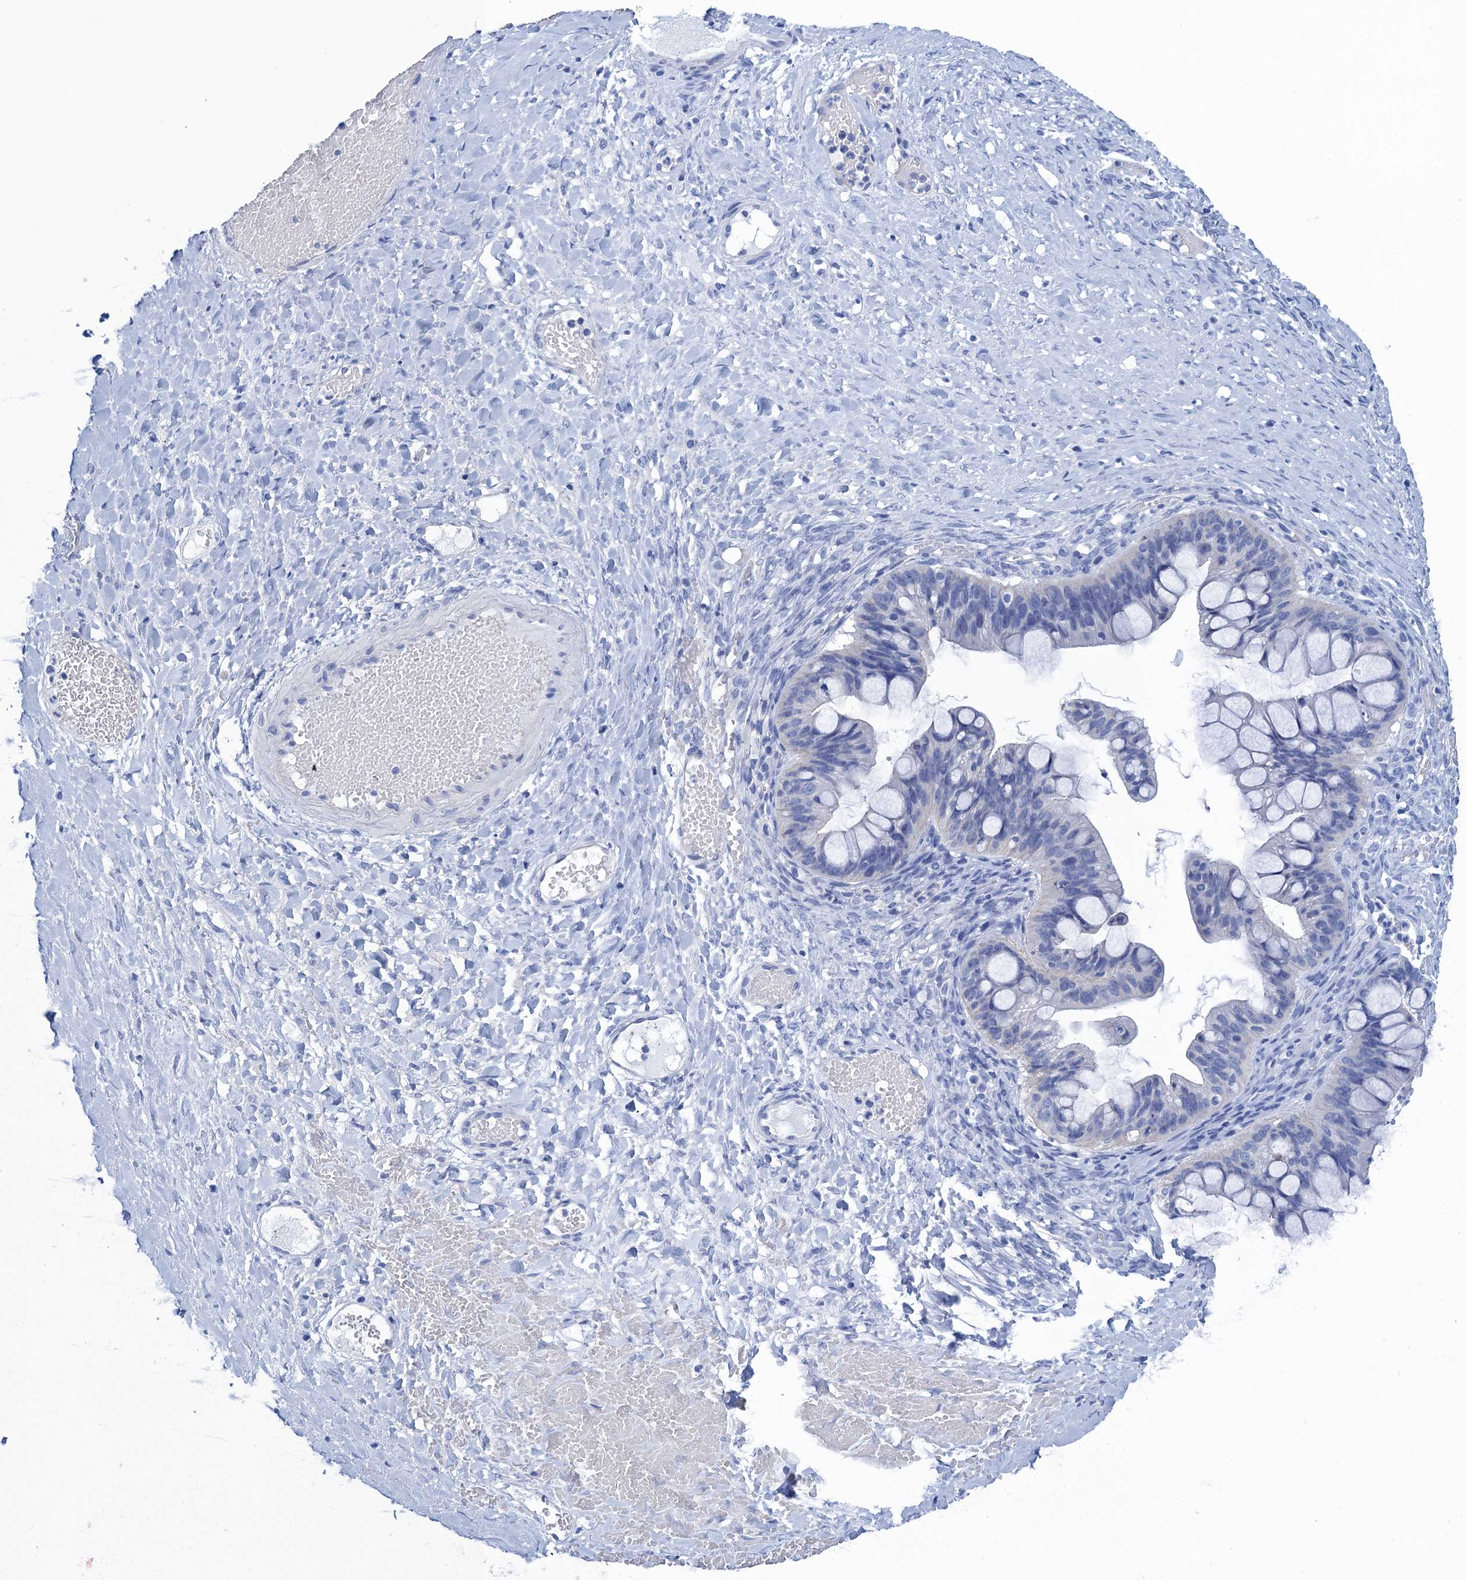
{"staining": {"intensity": "negative", "quantity": "none", "location": "none"}, "tissue": "ovarian cancer", "cell_type": "Tumor cells", "image_type": "cancer", "snomed": [{"axis": "morphology", "description": "Cystadenocarcinoma, mucinous, NOS"}, {"axis": "topography", "description": "Ovary"}], "caption": "Immunohistochemical staining of ovarian mucinous cystadenocarcinoma demonstrates no significant positivity in tumor cells. The staining is performed using DAB (3,3'-diaminobenzidine) brown chromogen with nuclei counter-stained in using hematoxylin.", "gene": "CALML5", "patient": {"sex": "female", "age": 73}}